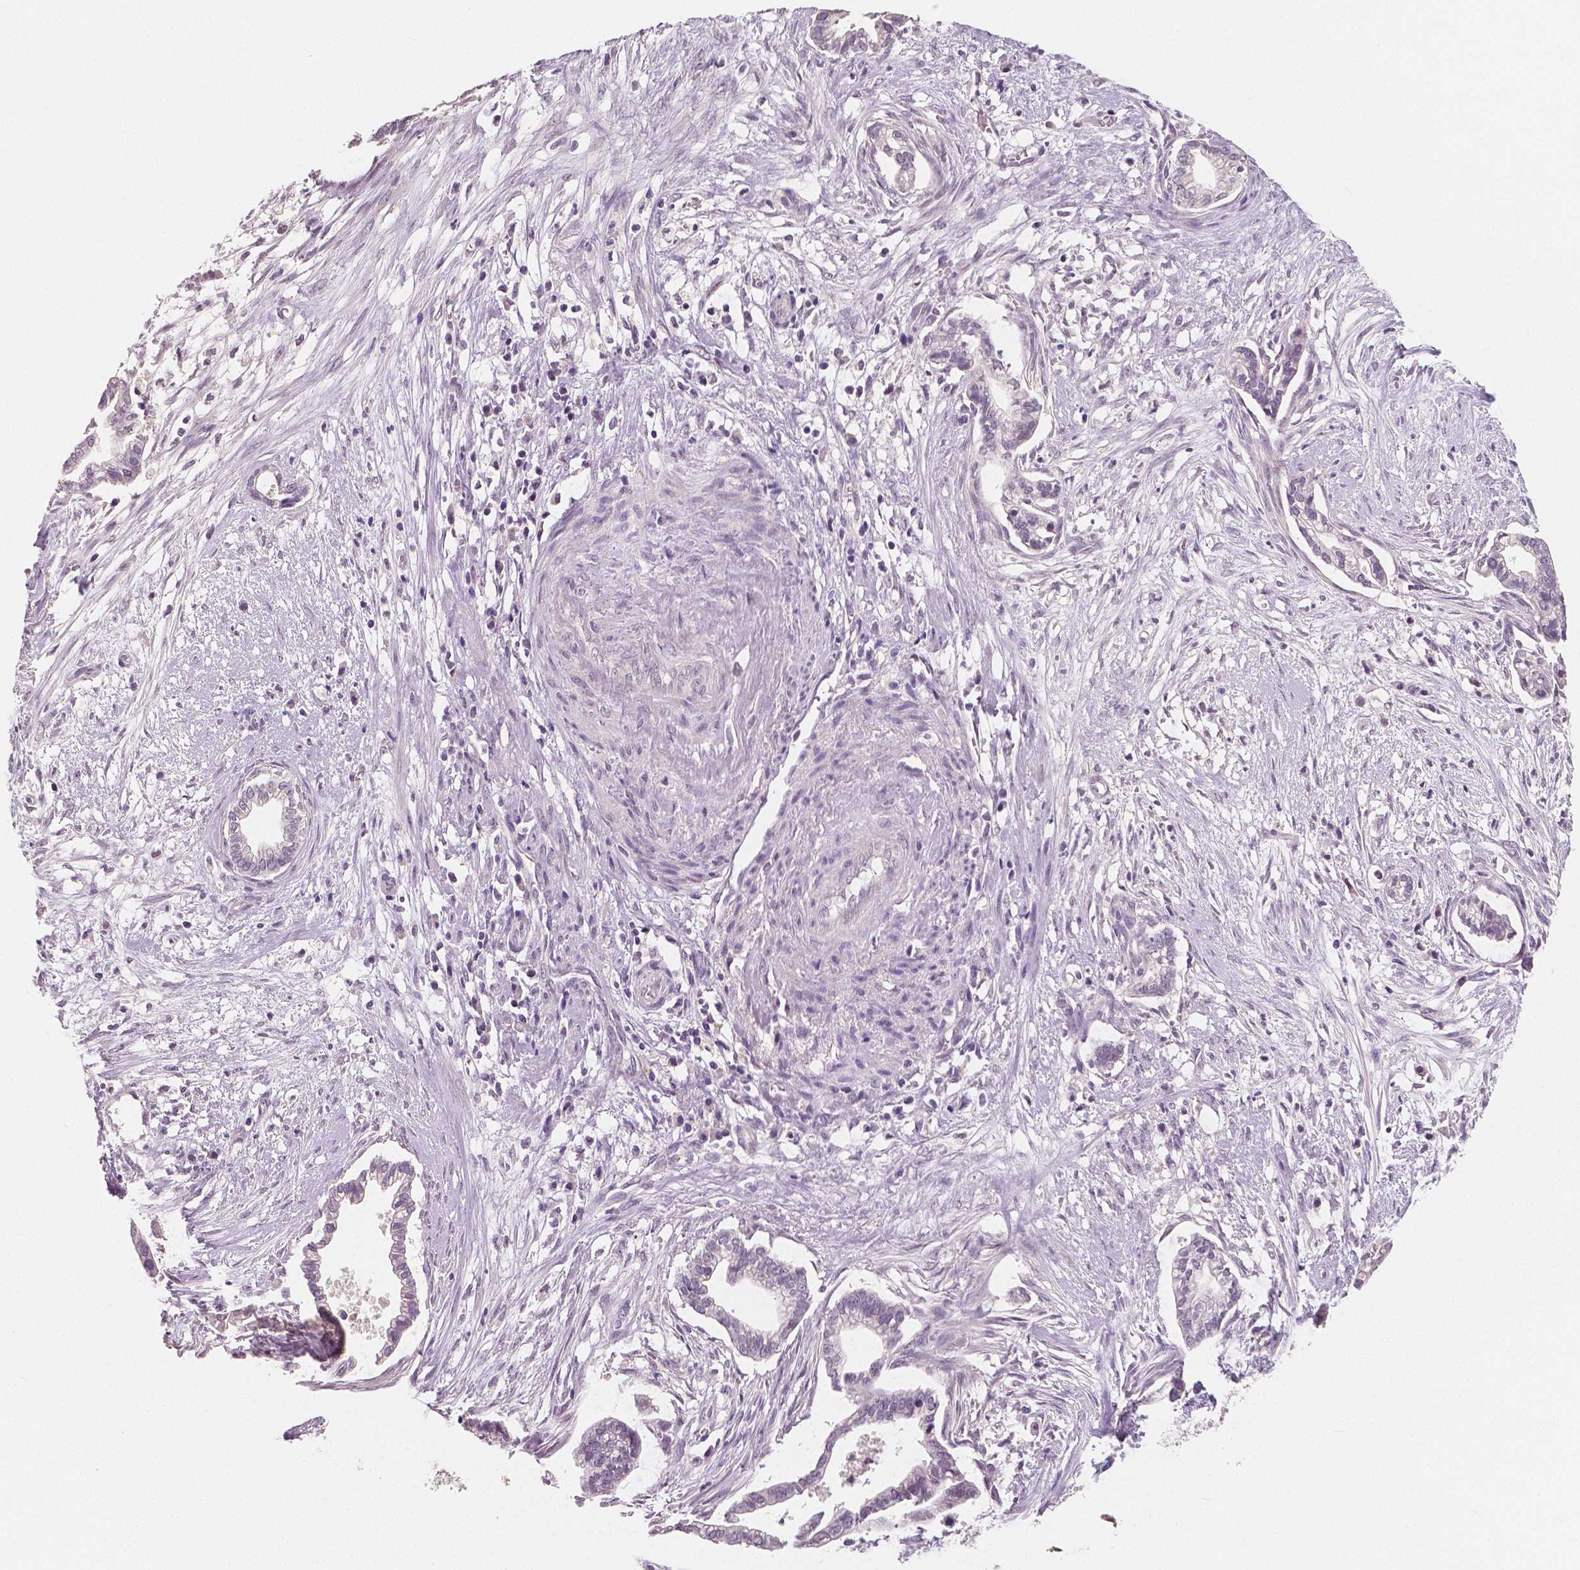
{"staining": {"intensity": "negative", "quantity": "none", "location": "none"}, "tissue": "cervical cancer", "cell_type": "Tumor cells", "image_type": "cancer", "snomed": [{"axis": "morphology", "description": "Adenocarcinoma, NOS"}, {"axis": "topography", "description": "Cervix"}], "caption": "An IHC image of cervical cancer is shown. There is no staining in tumor cells of cervical cancer. Brightfield microscopy of immunohistochemistry stained with DAB (brown) and hematoxylin (blue), captured at high magnification.", "gene": "RNASE7", "patient": {"sex": "female", "age": 62}}